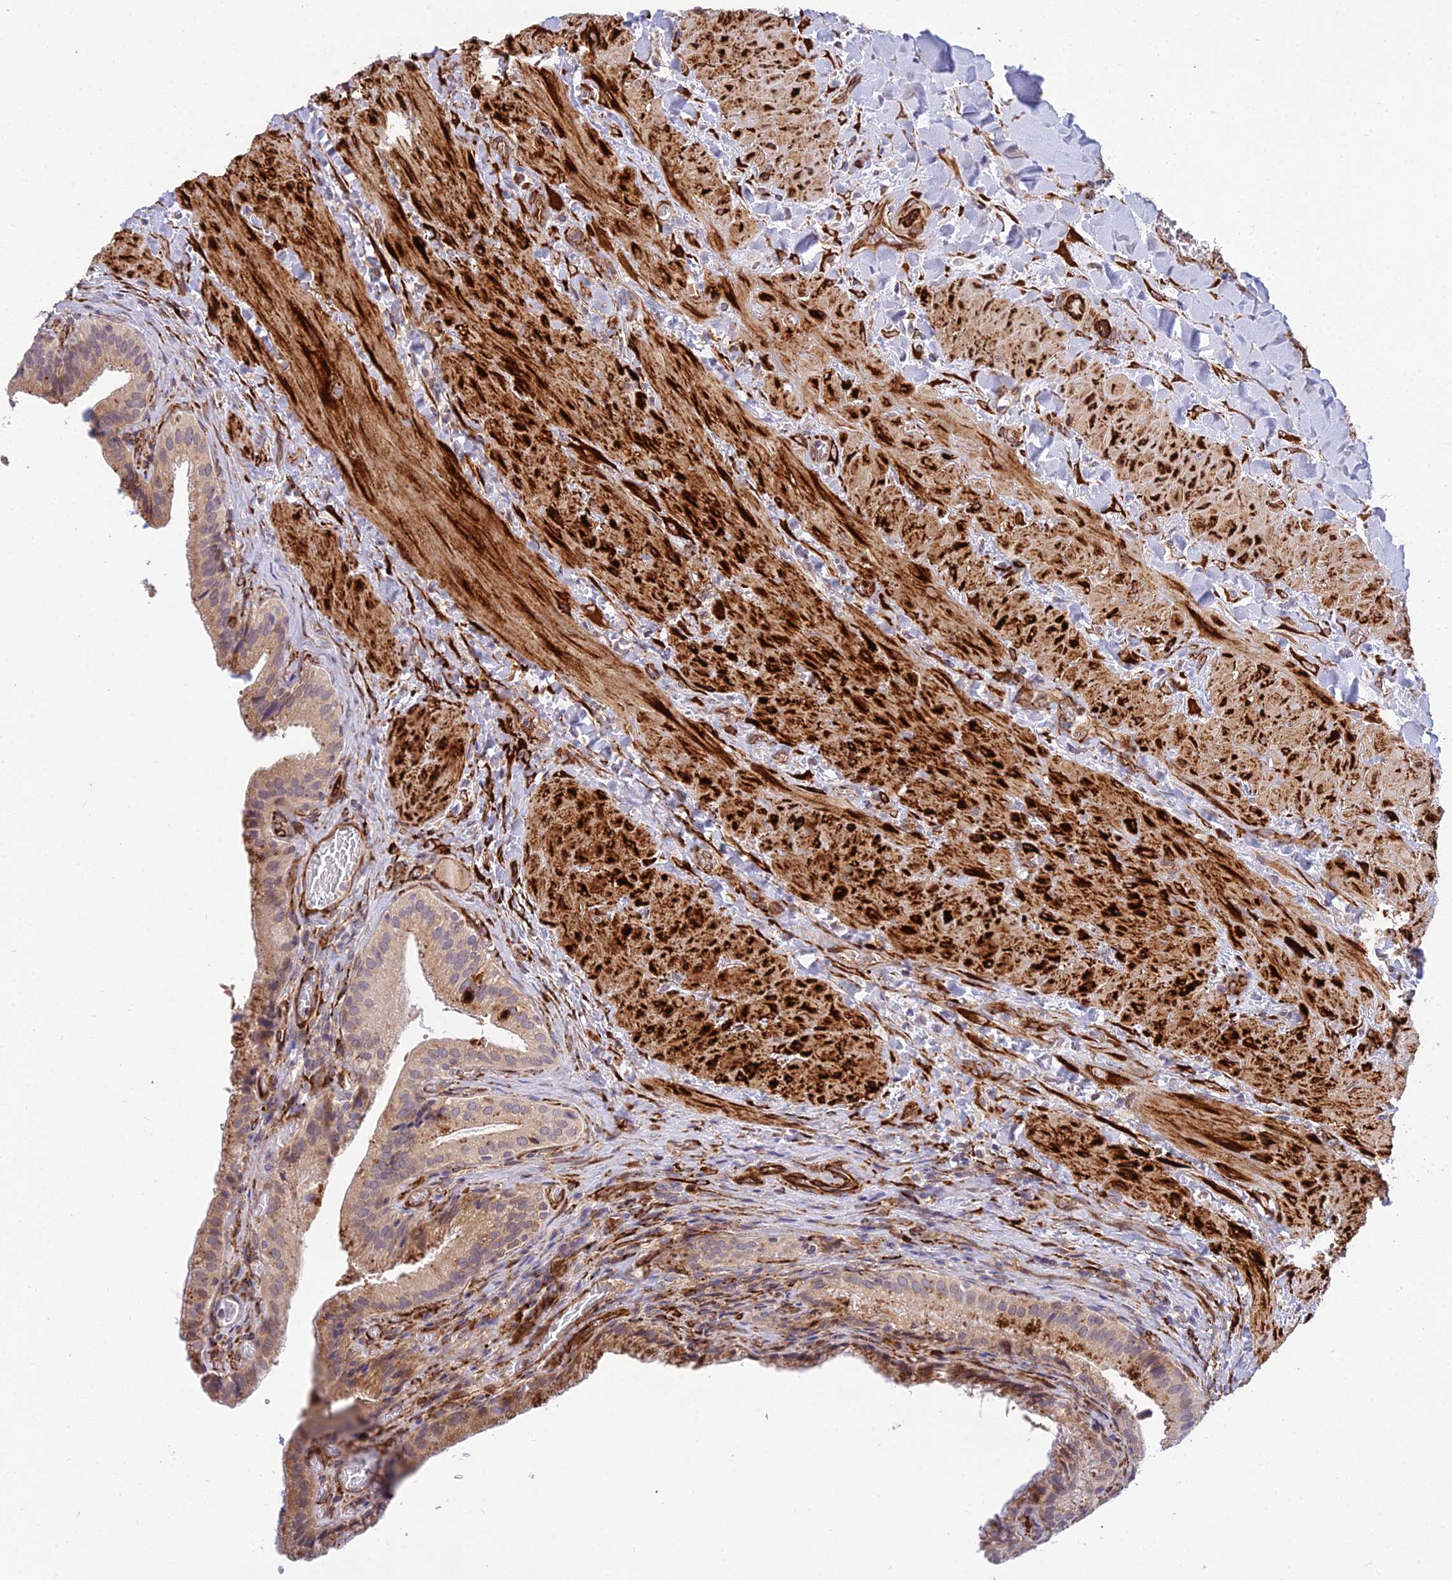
{"staining": {"intensity": "moderate", "quantity": "25%-75%", "location": "cytoplasmic/membranous"}, "tissue": "gallbladder", "cell_type": "Glandular cells", "image_type": "normal", "snomed": [{"axis": "morphology", "description": "Normal tissue, NOS"}, {"axis": "topography", "description": "Gallbladder"}], "caption": "High-magnification brightfield microscopy of benign gallbladder stained with DAB (brown) and counterstained with hematoxylin (blue). glandular cells exhibit moderate cytoplasmic/membranous expression is appreciated in about25%-75% of cells. Using DAB (3,3'-diaminobenzidine) (brown) and hematoxylin (blue) stains, captured at high magnification using brightfield microscopy.", "gene": "NDUFAF7", "patient": {"sex": "male", "age": 24}}